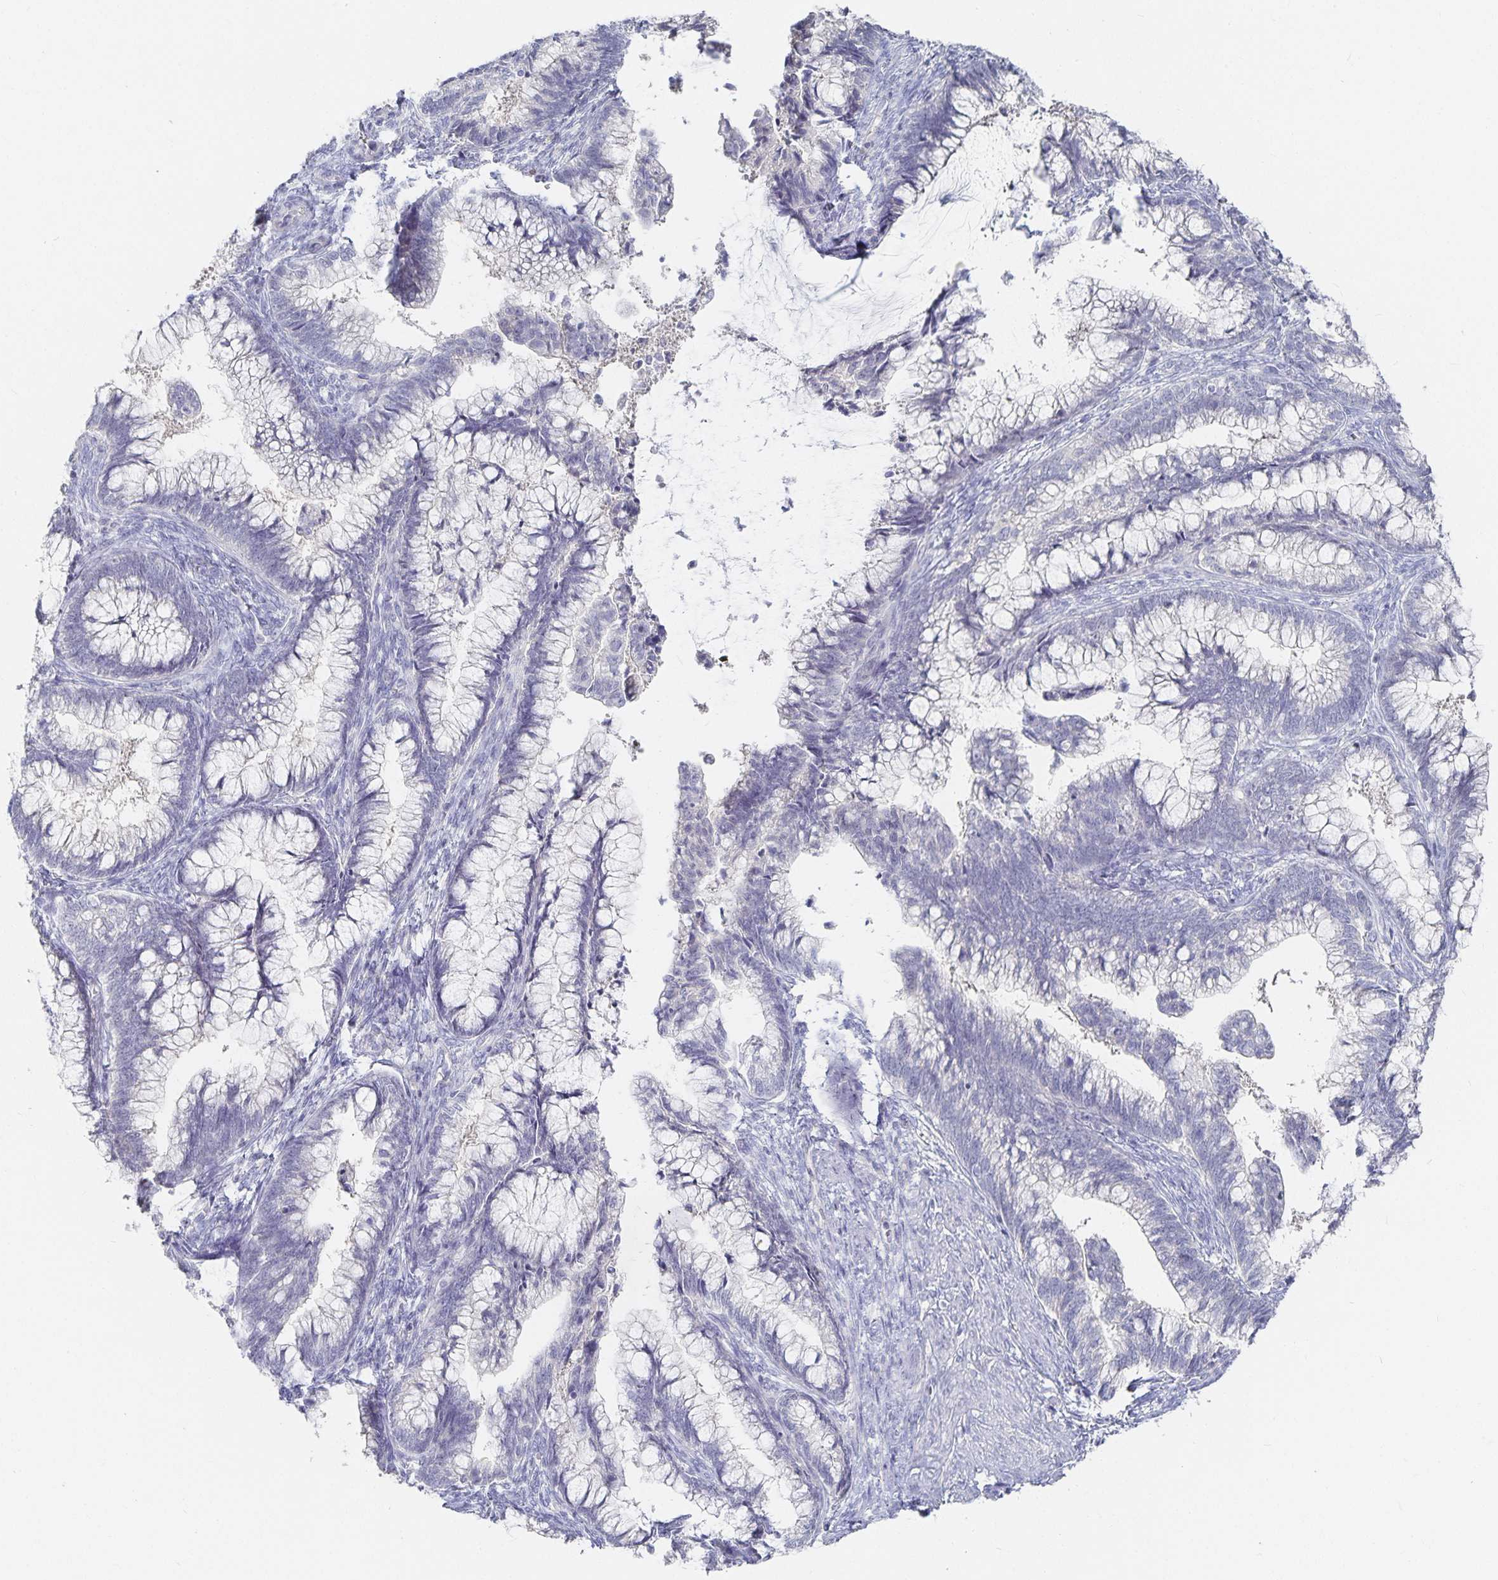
{"staining": {"intensity": "negative", "quantity": "none", "location": "none"}, "tissue": "cervical cancer", "cell_type": "Tumor cells", "image_type": "cancer", "snomed": [{"axis": "morphology", "description": "Adenocarcinoma, NOS"}, {"axis": "topography", "description": "Cervix"}], "caption": "This is an immunohistochemistry (IHC) histopathology image of cervical adenocarcinoma. There is no staining in tumor cells.", "gene": "DNAH9", "patient": {"sex": "female", "age": 44}}